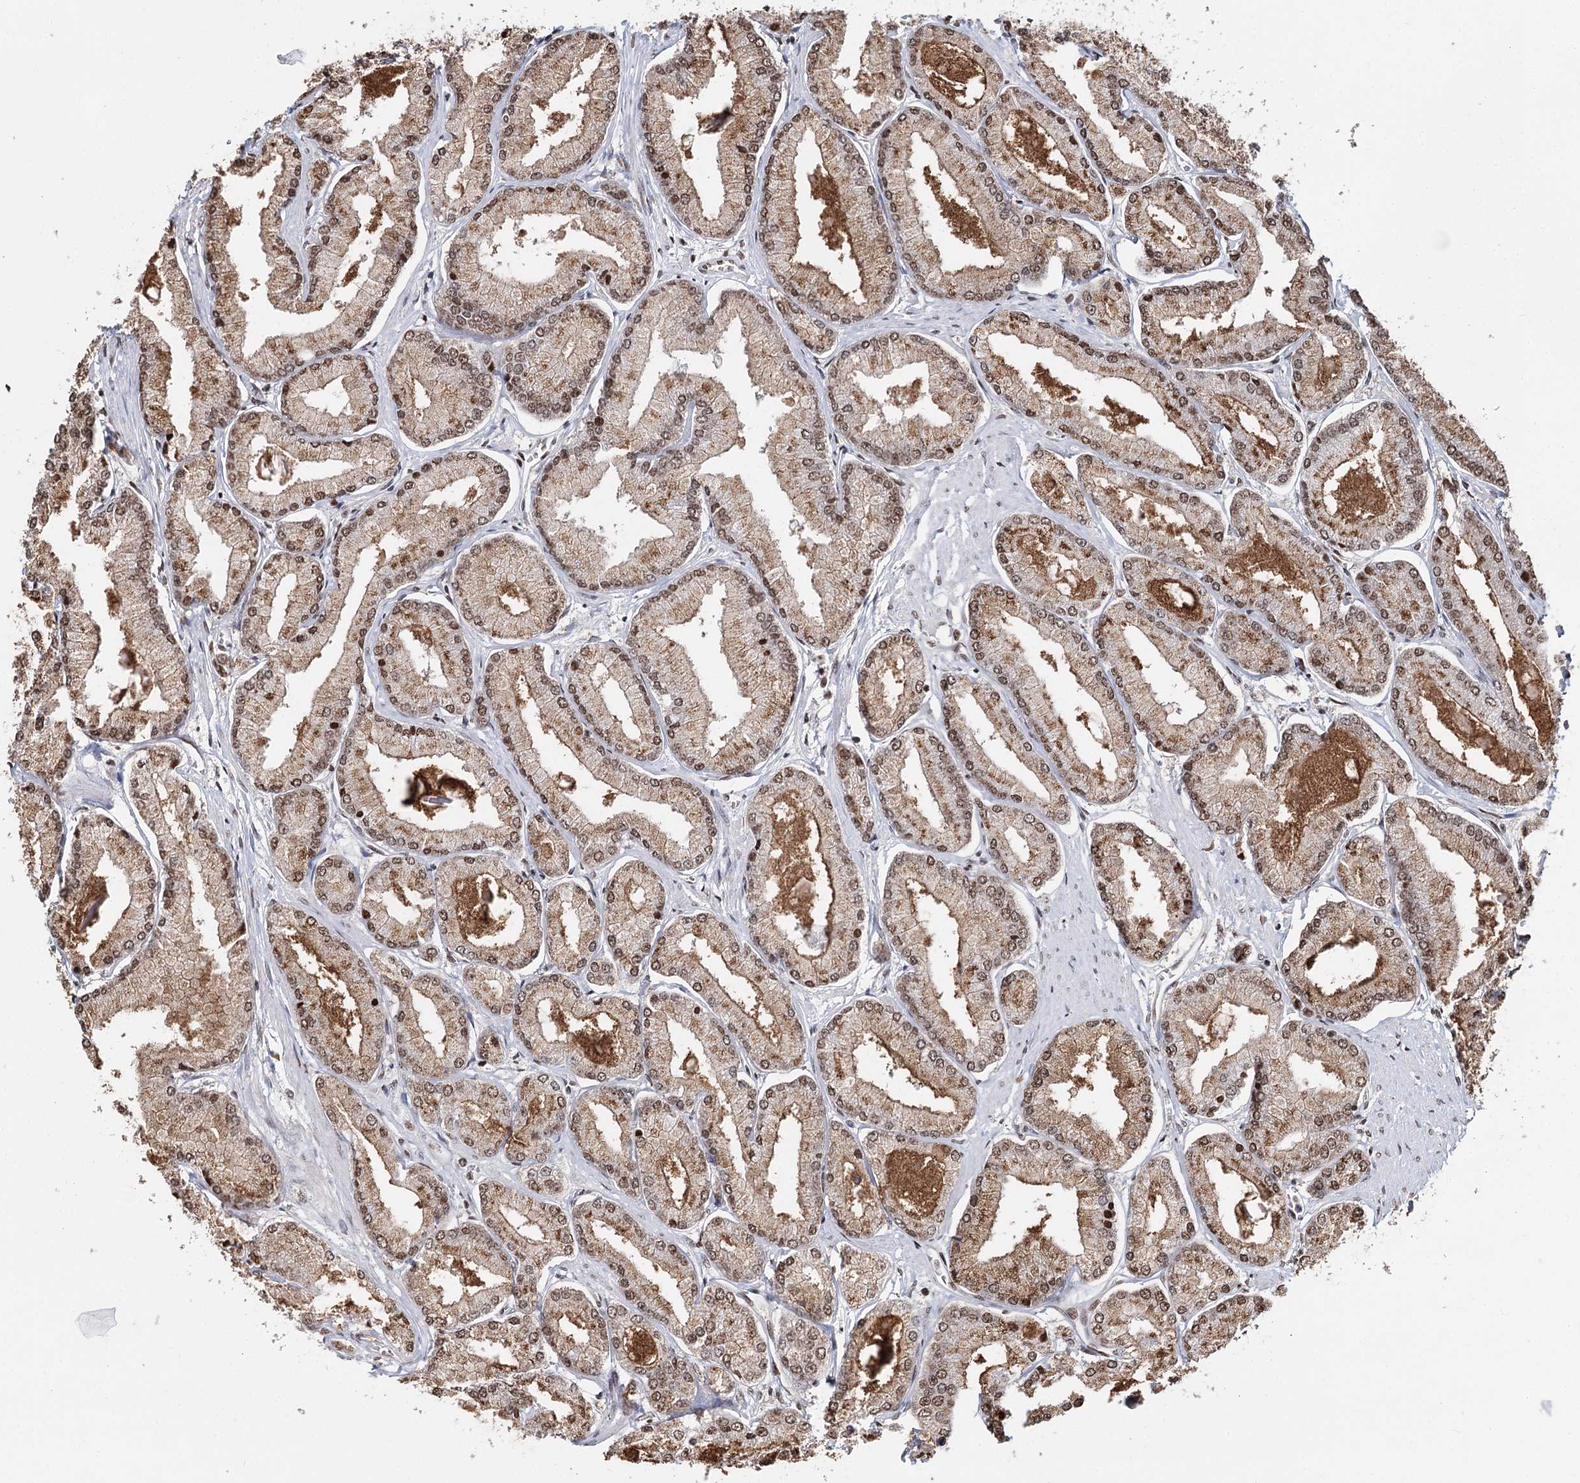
{"staining": {"intensity": "moderate", "quantity": ">75%", "location": "nuclear"}, "tissue": "prostate cancer", "cell_type": "Tumor cells", "image_type": "cancer", "snomed": [{"axis": "morphology", "description": "Adenocarcinoma, Low grade"}, {"axis": "topography", "description": "Prostate"}], "caption": "DAB (3,3'-diaminobenzidine) immunohistochemical staining of prostate low-grade adenocarcinoma exhibits moderate nuclear protein expression in approximately >75% of tumor cells. The staining was performed using DAB, with brown indicating positive protein expression. Nuclei are stained blue with hematoxylin.", "gene": "RPS27A", "patient": {"sex": "male", "age": 74}}